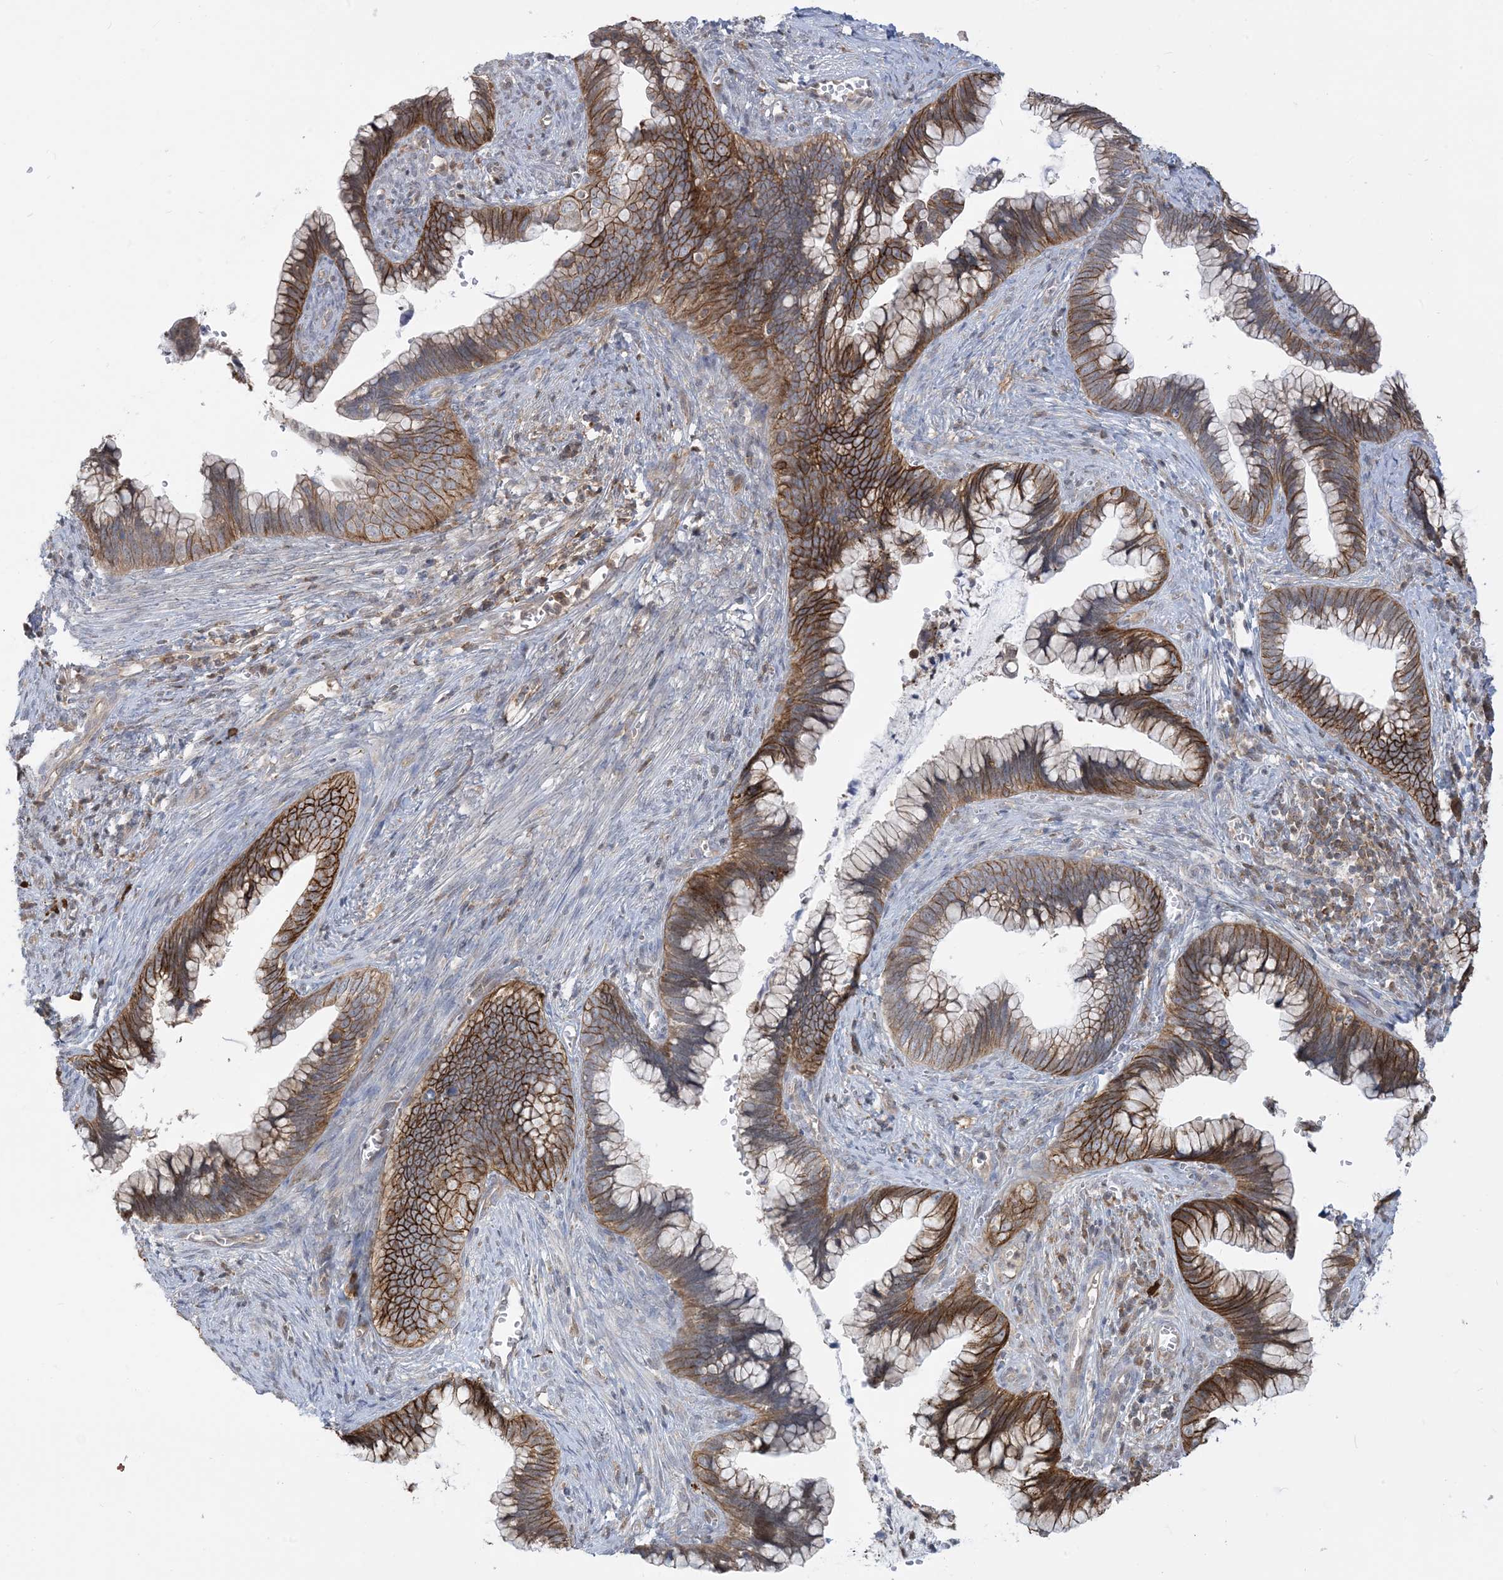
{"staining": {"intensity": "moderate", "quantity": ">75%", "location": "cytoplasmic/membranous"}, "tissue": "cervical cancer", "cell_type": "Tumor cells", "image_type": "cancer", "snomed": [{"axis": "morphology", "description": "Adenocarcinoma, NOS"}, {"axis": "topography", "description": "Cervix"}], "caption": "Immunohistochemical staining of human cervical cancer shows medium levels of moderate cytoplasmic/membranous expression in about >75% of tumor cells. (DAB = brown stain, brightfield microscopy at high magnification).", "gene": "CASP4", "patient": {"sex": "female", "age": 44}}